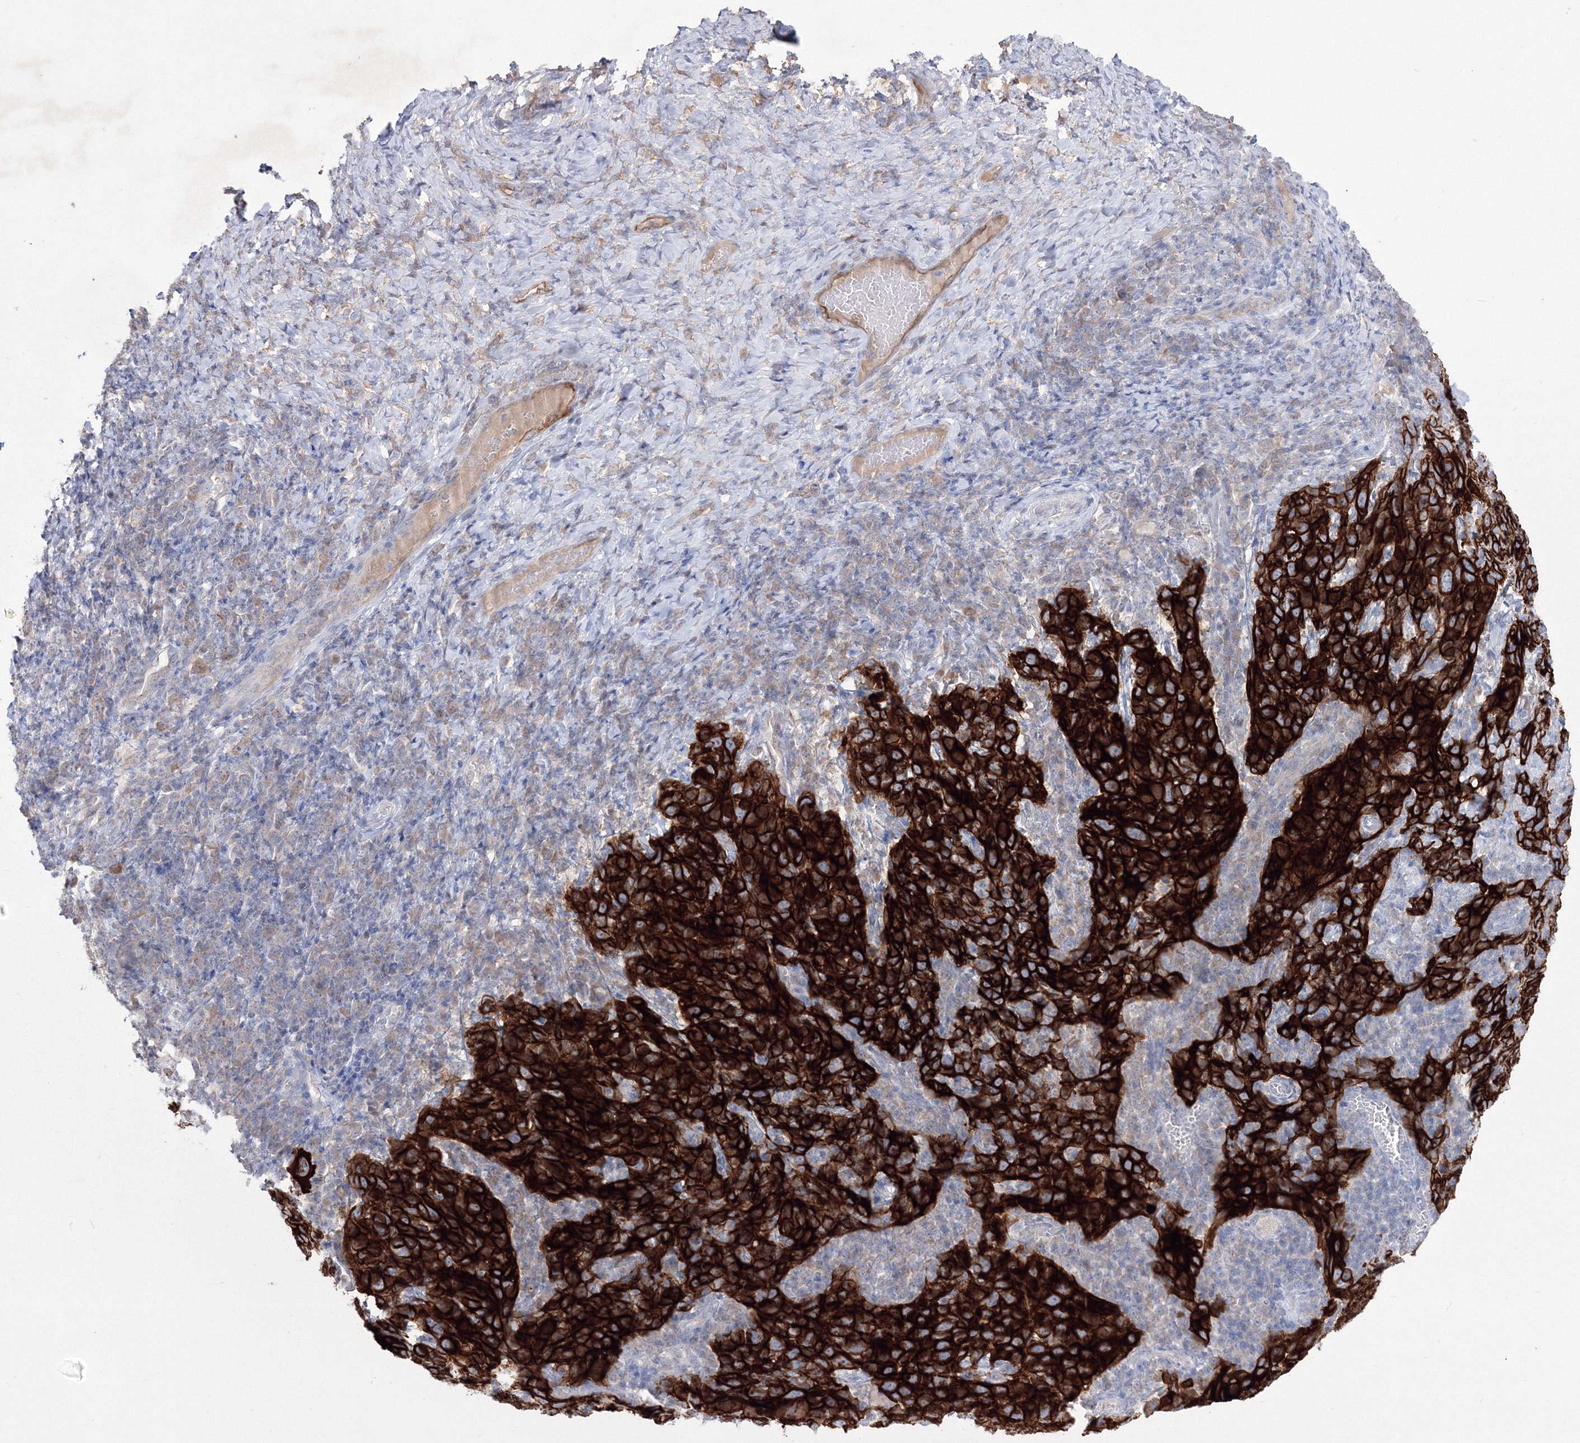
{"staining": {"intensity": "strong", "quantity": ">75%", "location": "cytoplasmic/membranous"}, "tissue": "cervical cancer", "cell_type": "Tumor cells", "image_type": "cancer", "snomed": [{"axis": "morphology", "description": "Squamous cell carcinoma, NOS"}, {"axis": "topography", "description": "Cervix"}], "caption": "Squamous cell carcinoma (cervical) was stained to show a protein in brown. There is high levels of strong cytoplasmic/membranous positivity in approximately >75% of tumor cells.", "gene": "TMEM139", "patient": {"sex": "female", "age": 46}}